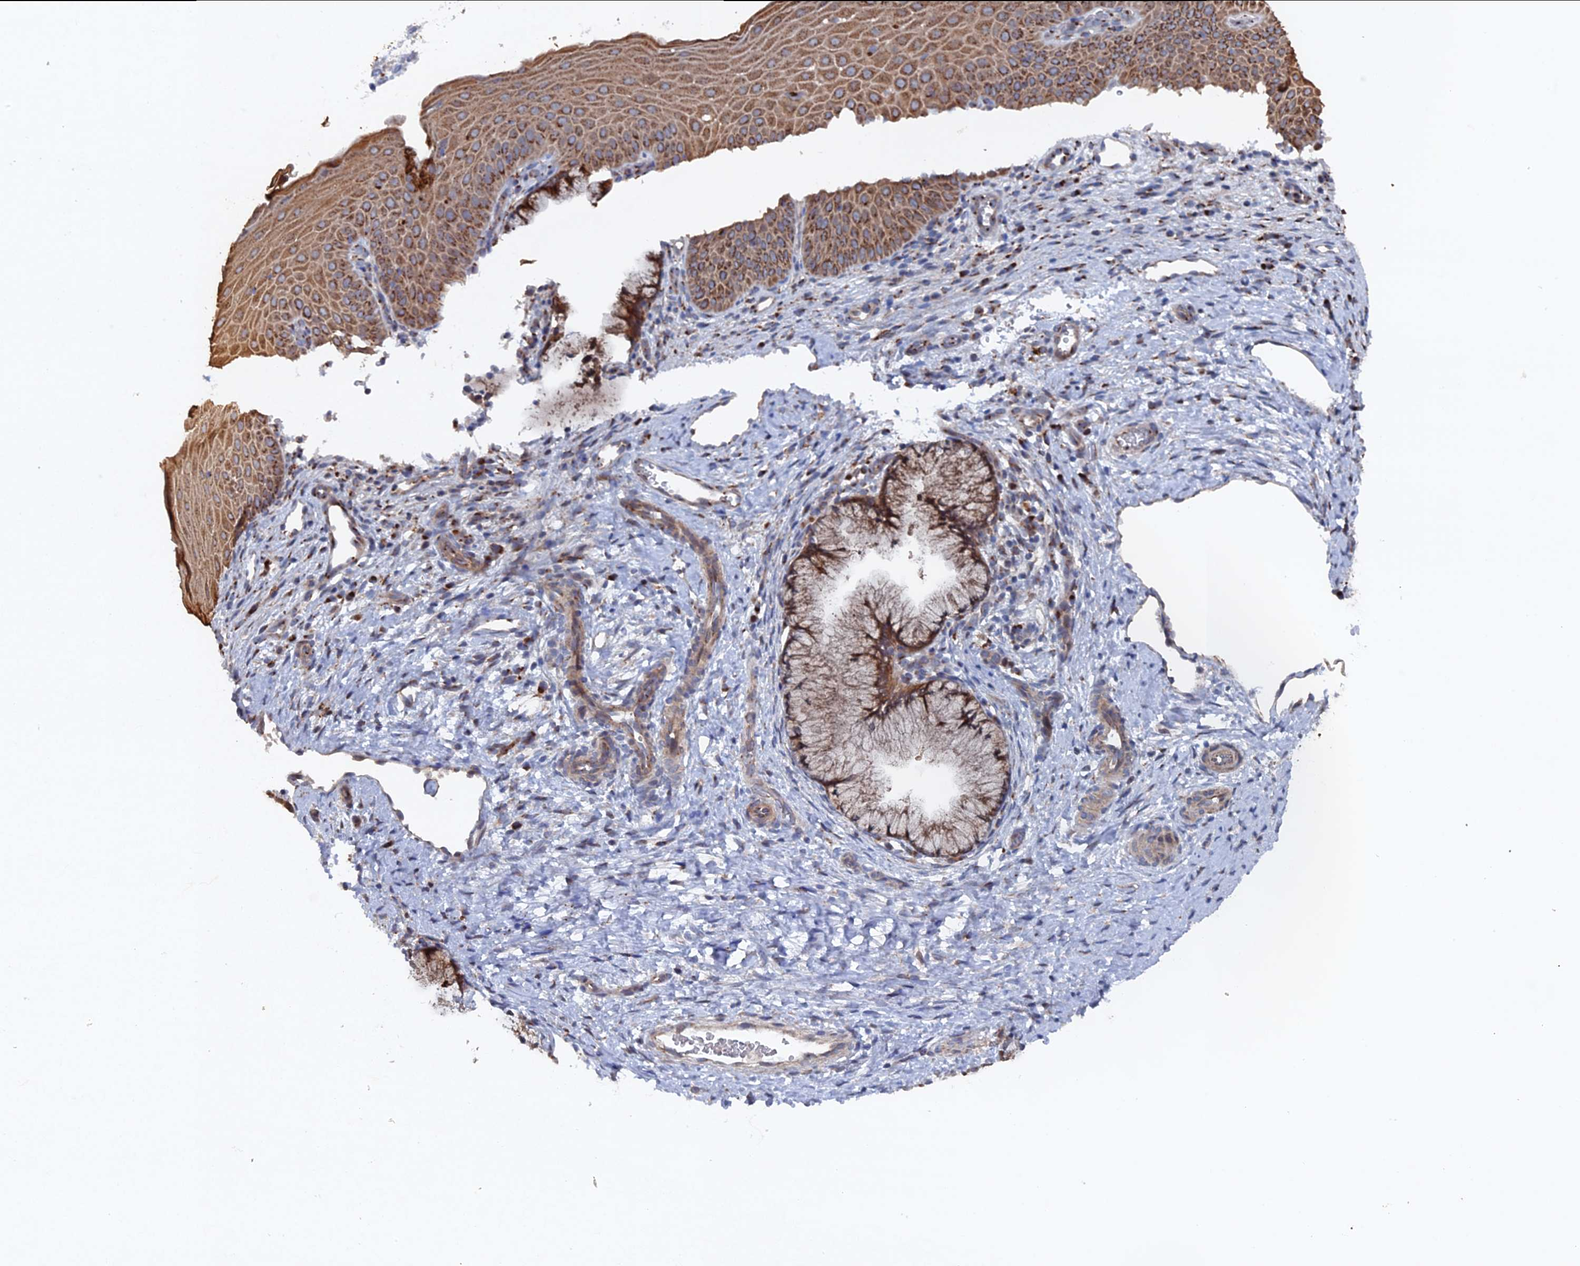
{"staining": {"intensity": "strong", "quantity": ">75%", "location": "cytoplasmic/membranous"}, "tissue": "cervix", "cell_type": "Glandular cells", "image_type": "normal", "snomed": [{"axis": "morphology", "description": "Normal tissue, NOS"}, {"axis": "topography", "description": "Cervix"}], "caption": "Immunohistochemistry micrograph of unremarkable cervix: human cervix stained using immunohistochemistry (IHC) displays high levels of strong protein expression localized specifically in the cytoplasmic/membranous of glandular cells, appearing as a cytoplasmic/membranous brown color.", "gene": "VPS37C", "patient": {"sex": "female", "age": 36}}